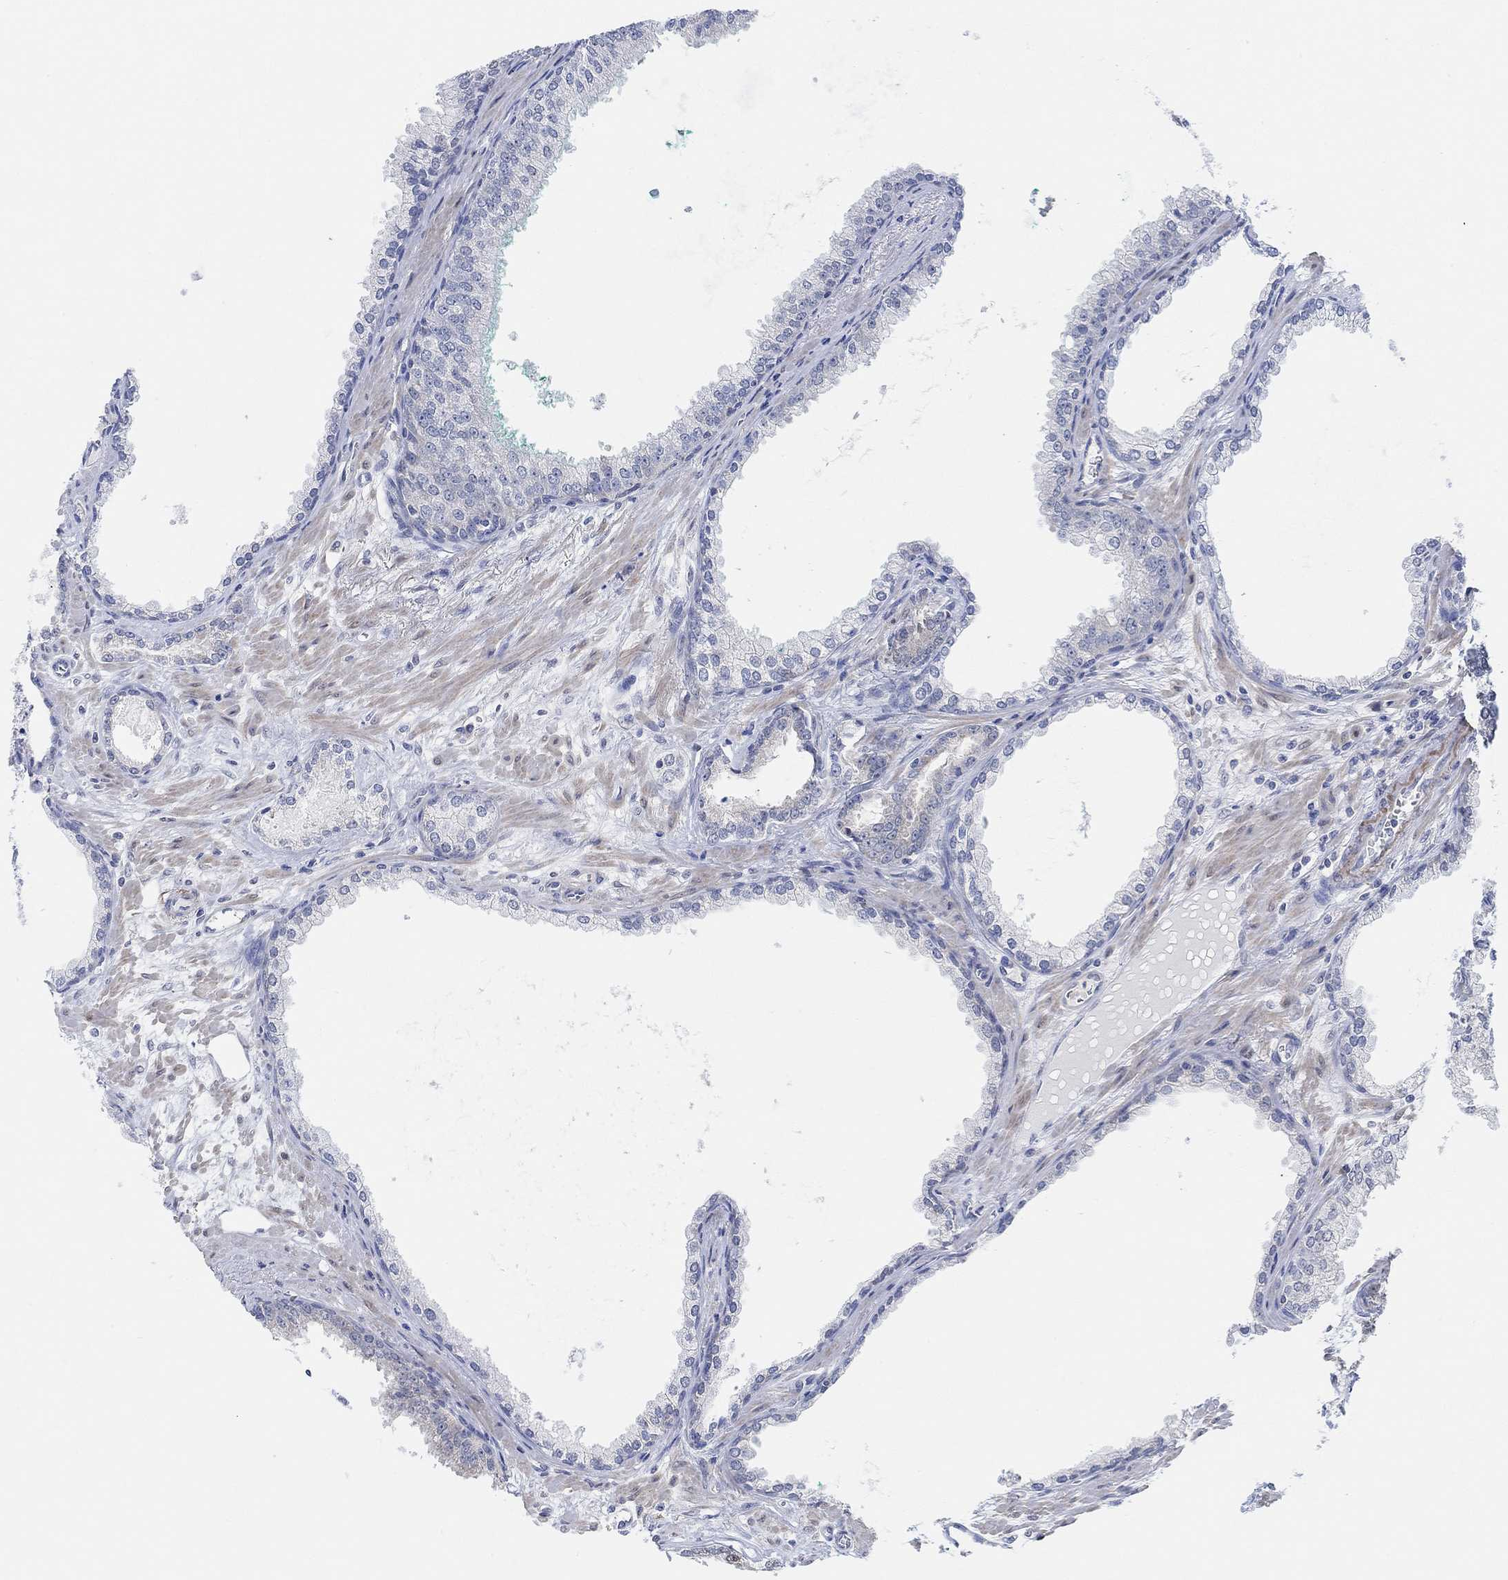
{"staining": {"intensity": "weak", "quantity": "<25%", "location": "cytoplasmic/membranous"}, "tissue": "prostate cancer", "cell_type": "Tumor cells", "image_type": "cancer", "snomed": [{"axis": "morphology", "description": "Adenocarcinoma, NOS"}, {"axis": "topography", "description": "Prostate"}], "caption": "Tumor cells show no significant positivity in adenocarcinoma (prostate).", "gene": "RIMS1", "patient": {"sex": "male", "age": 67}}